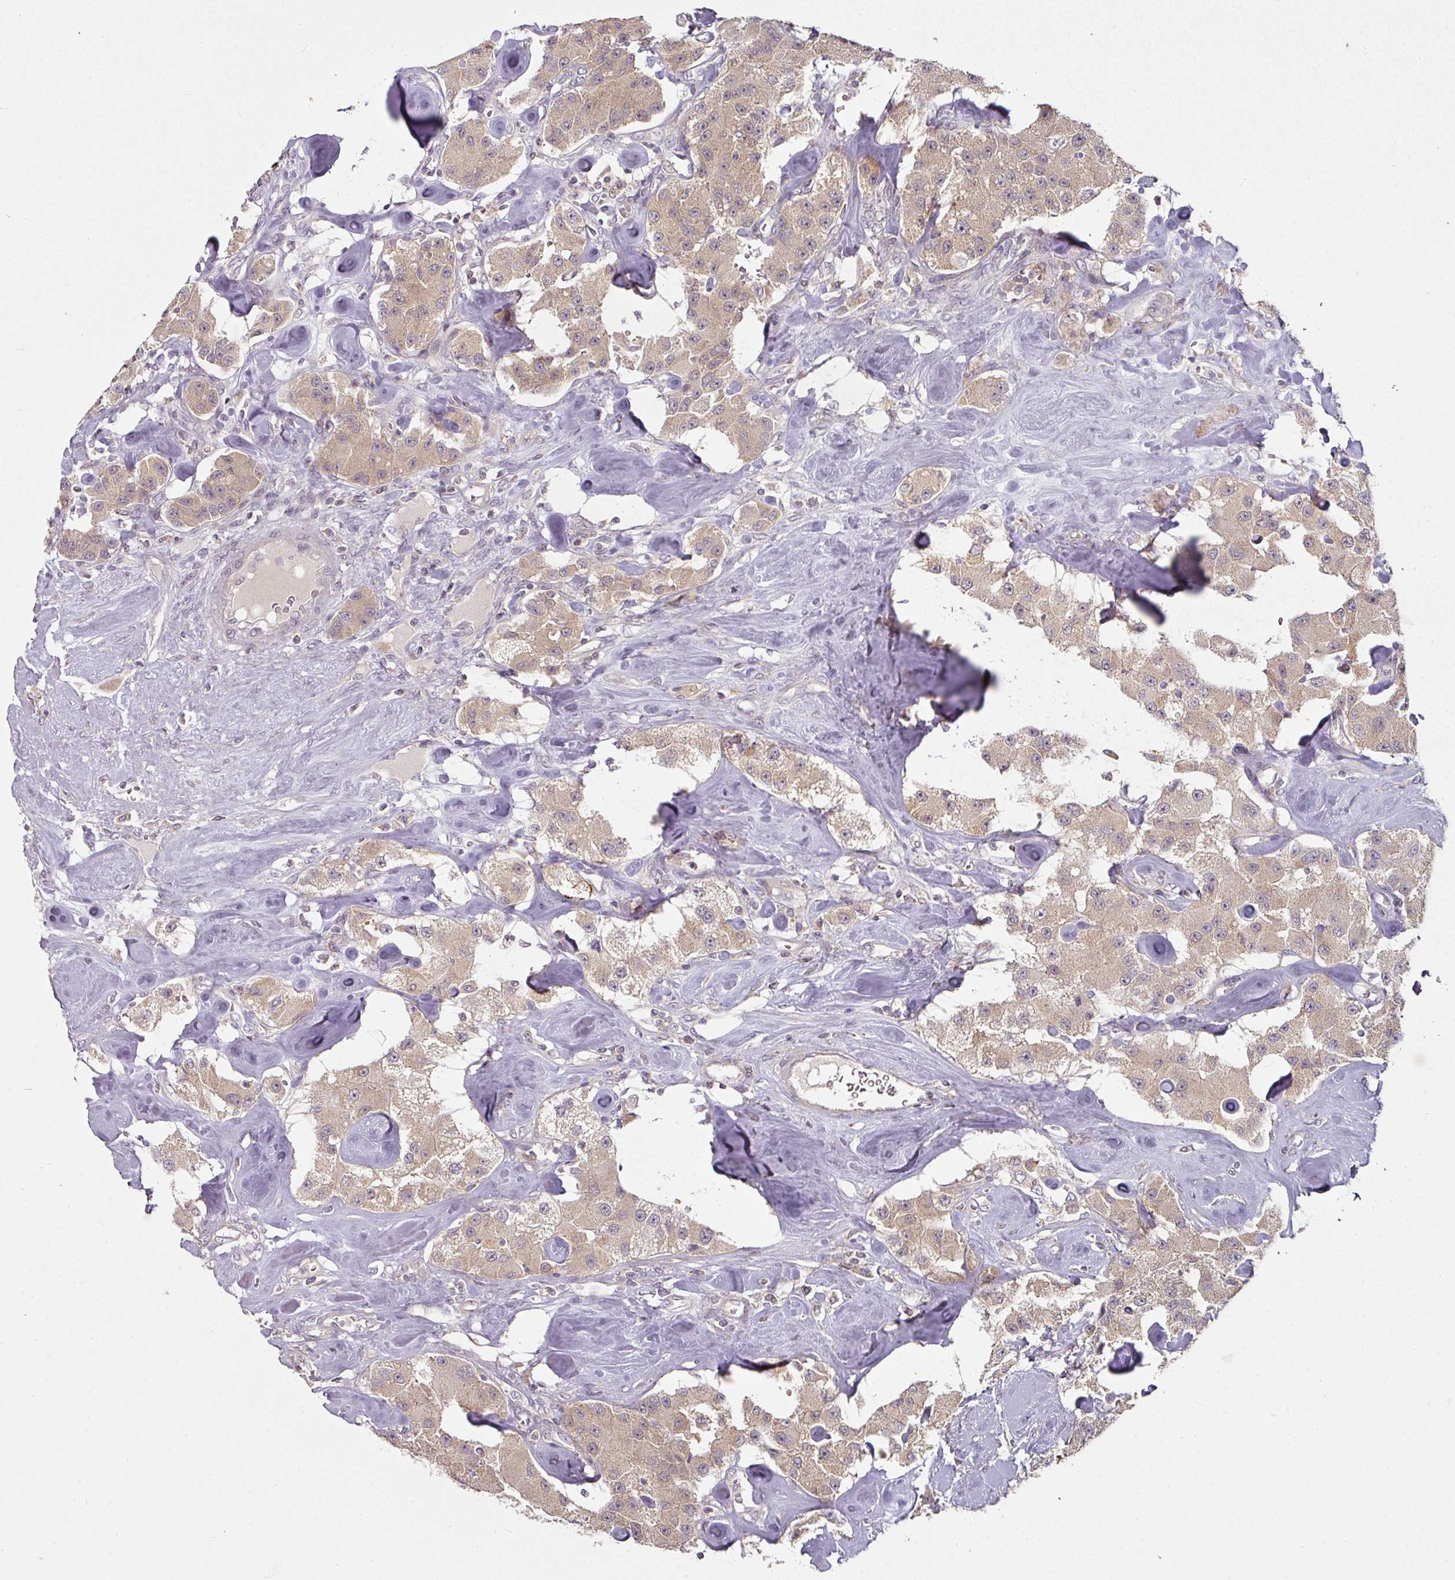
{"staining": {"intensity": "weak", "quantity": ">75%", "location": "cytoplasmic/membranous"}, "tissue": "carcinoid", "cell_type": "Tumor cells", "image_type": "cancer", "snomed": [{"axis": "morphology", "description": "Carcinoid, malignant, NOS"}, {"axis": "topography", "description": "Pancreas"}], "caption": "Brown immunohistochemical staining in carcinoid (malignant) reveals weak cytoplasmic/membranous positivity in about >75% of tumor cells.", "gene": "MAP2K2", "patient": {"sex": "male", "age": 41}}